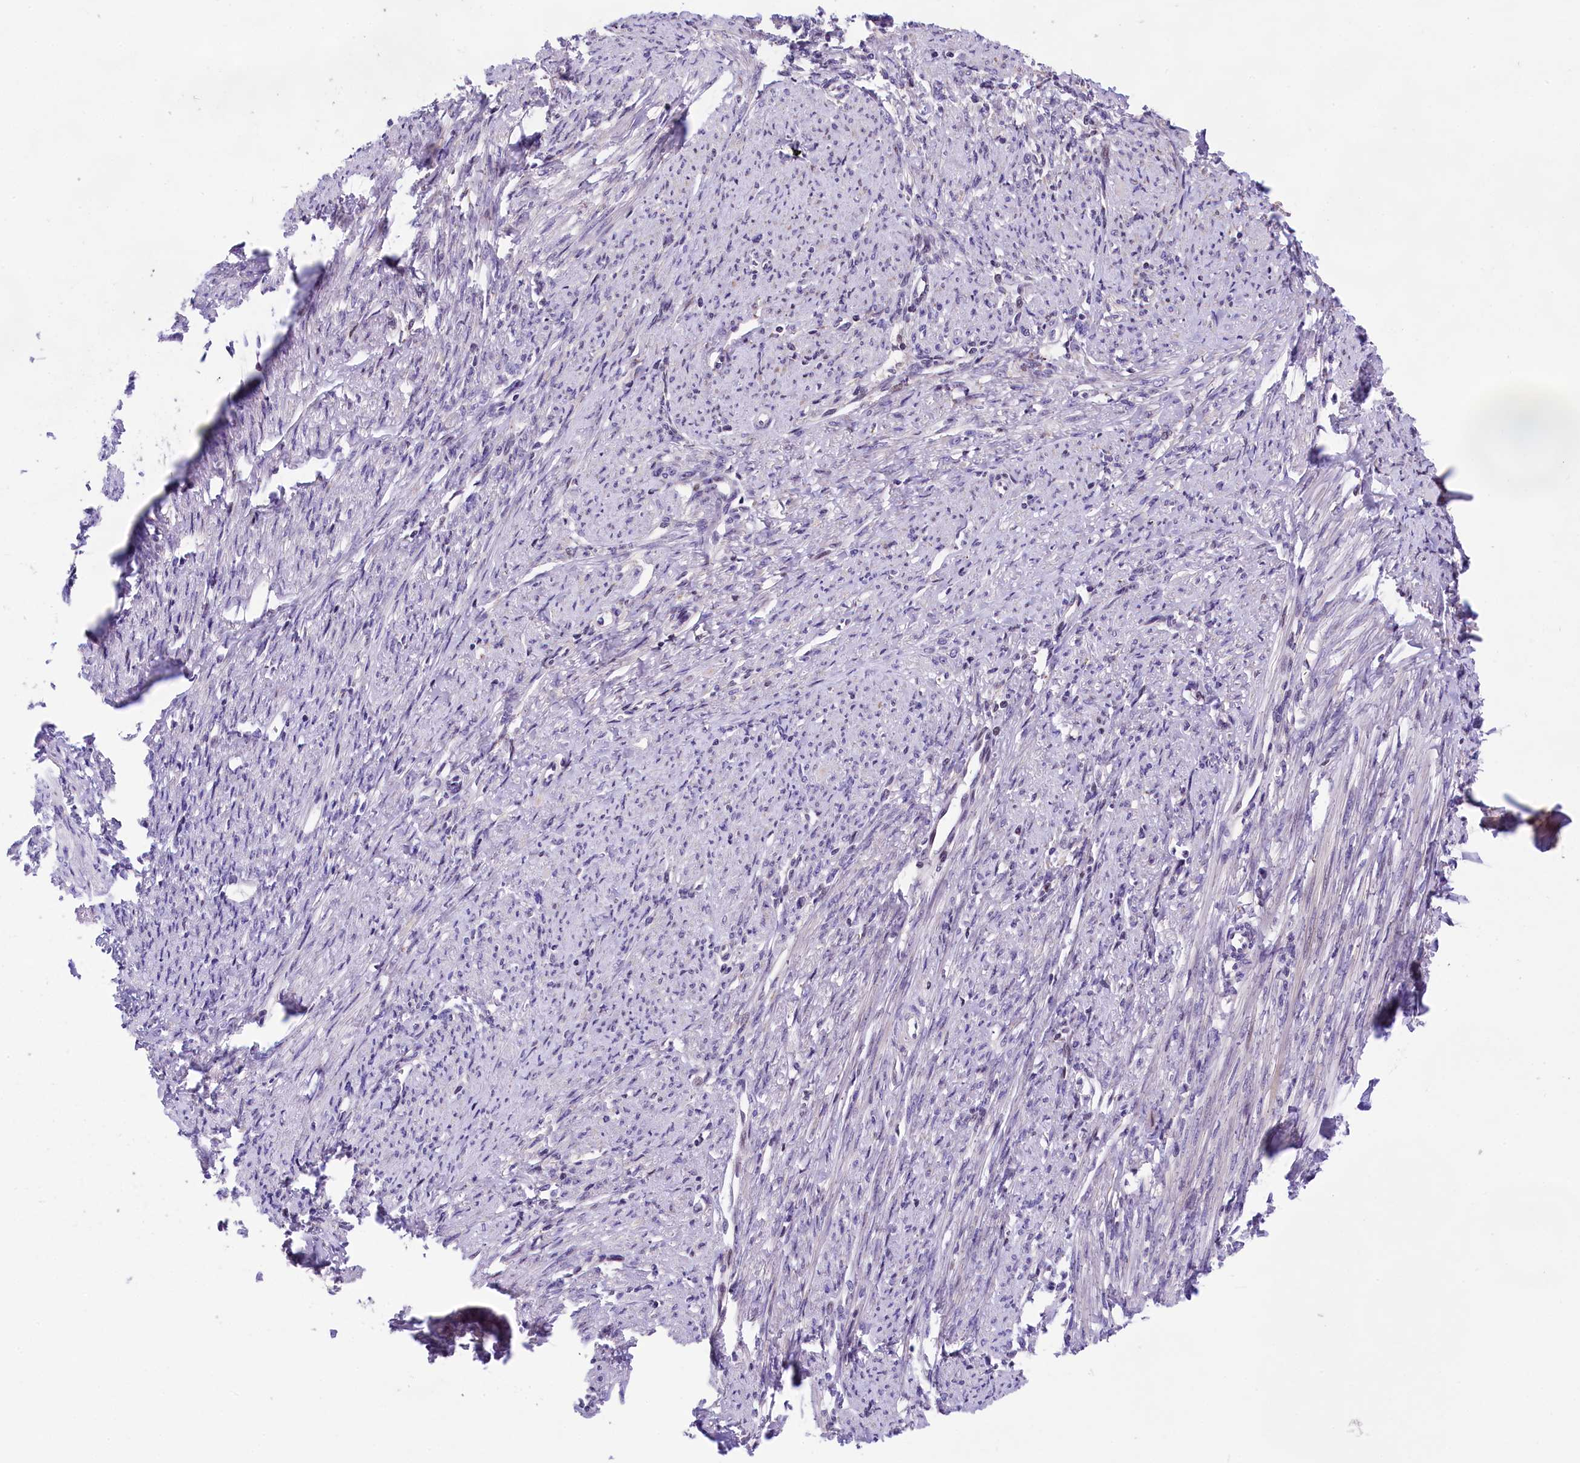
{"staining": {"intensity": "negative", "quantity": "none", "location": "none"}, "tissue": "smooth muscle", "cell_type": "Smooth muscle cells", "image_type": "normal", "snomed": [{"axis": "morphology", "description": "Normal tissue, NOS"}, {"axis": "topography", "description": "Smooth muscle"}, {"axis": "topography", "description": "Uterus"}], "caption": "High power microscopy histopathology image of an immunohistochemistry photomicrograph of unremarkable smooth muscle, revealing no significant staining in smooth muscle cells. The staining was performed using DAB (3,3'-diaminobenzidine) to visualize the protein expression in brown, while the nuclei were stained in blue with hematoxylin (Magnification: 20x).", "gene": "FBXO45", "patient": {"sex": "female", "age": 59}}